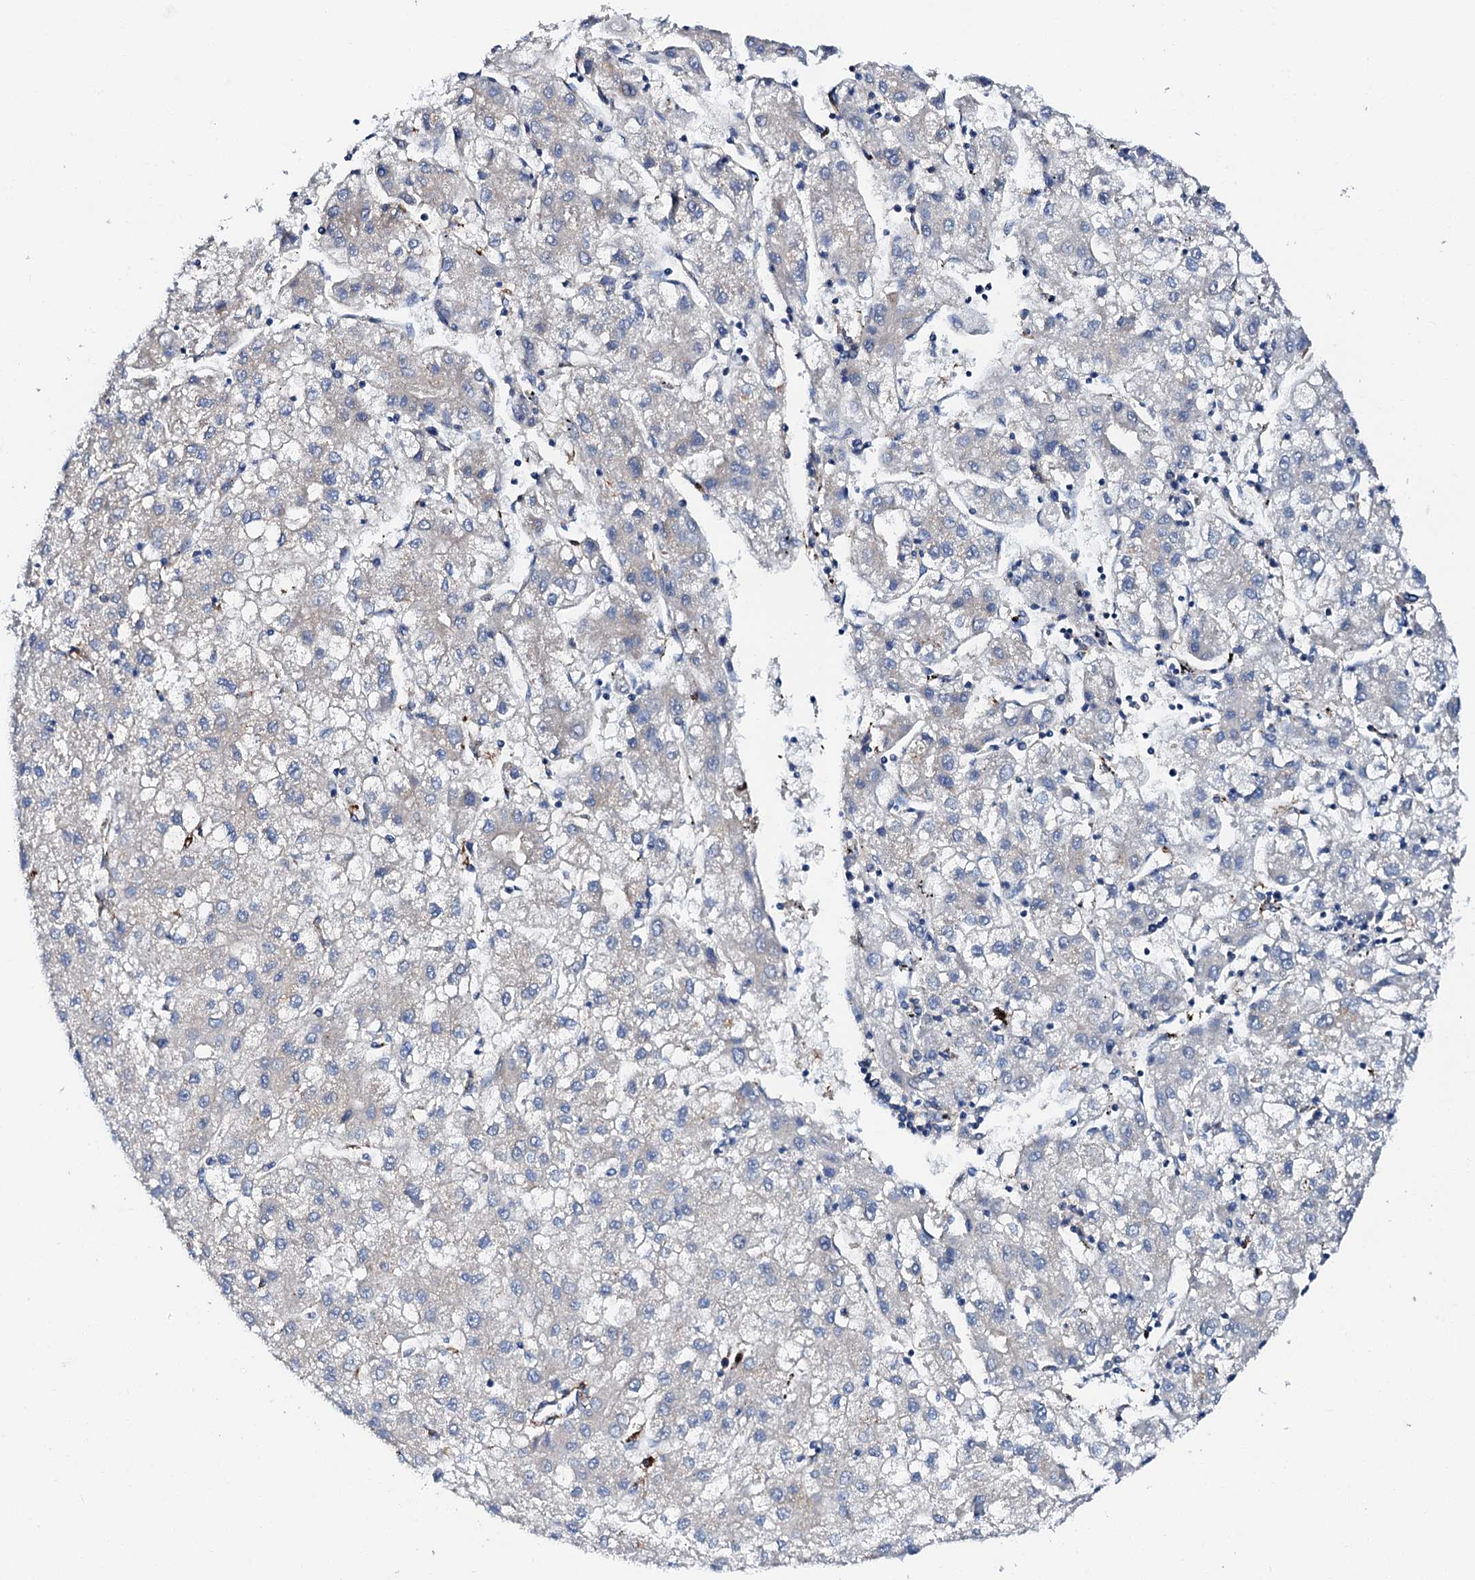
{"staining": {"intensity": "negative", "quantity": "none", "location": "none"}, "tissue": "liver cancer", "cell_type": "Tumor cells", "image_type": "cancer", "snomed": [{"axis": "morphology", "description": "Carcinoma, Hepatocellular, NOS"}, {"axis": "topography", "description": "Liver"}], "caption": "The photomicrograph displays no significant positivity in tumor cells of liver cancer.", "gene": "MED13L", "patient": {"sex": "male", "age": 72}}